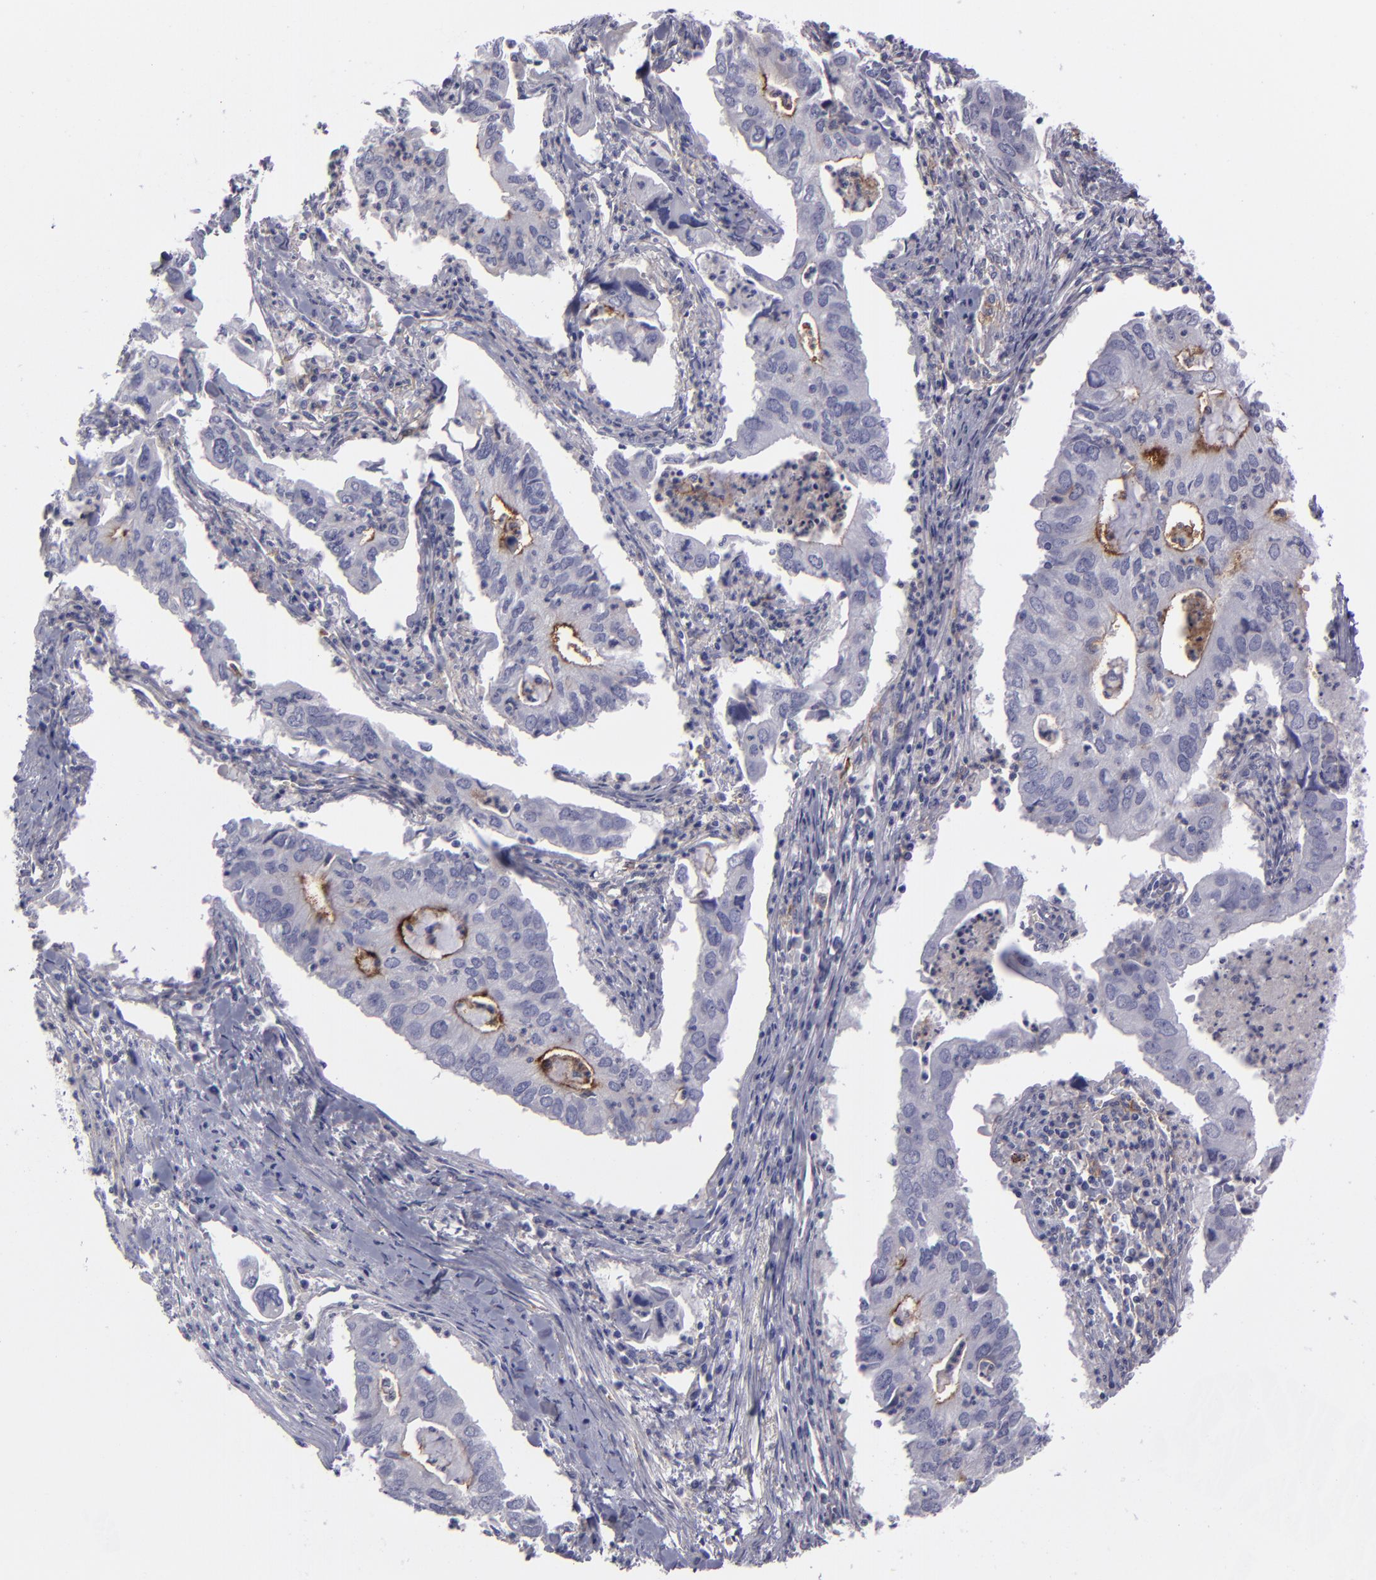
{"staining": {"intensity": "strong", "quantity": "25%-75%", "location": "cytoplasmic/membranous"}, "tissue": "lung cancer", "cell_type": "Tumor cells", "image_type": "cancer", "snomed": [{"axis": "morphology", "description": "Adenocarcinoma, NOS"}, {"axis": "topography", "description": "Lung"}], "caption": "Immunohistochemical staining of human lung cancer (adenocarcinoma) shows high levels of strong cytoplasmic/membranous positivity in about 25%-75% of tumor cells.", "gene": "ANPEP", "patient": {"sex": "male", "age": 48}}